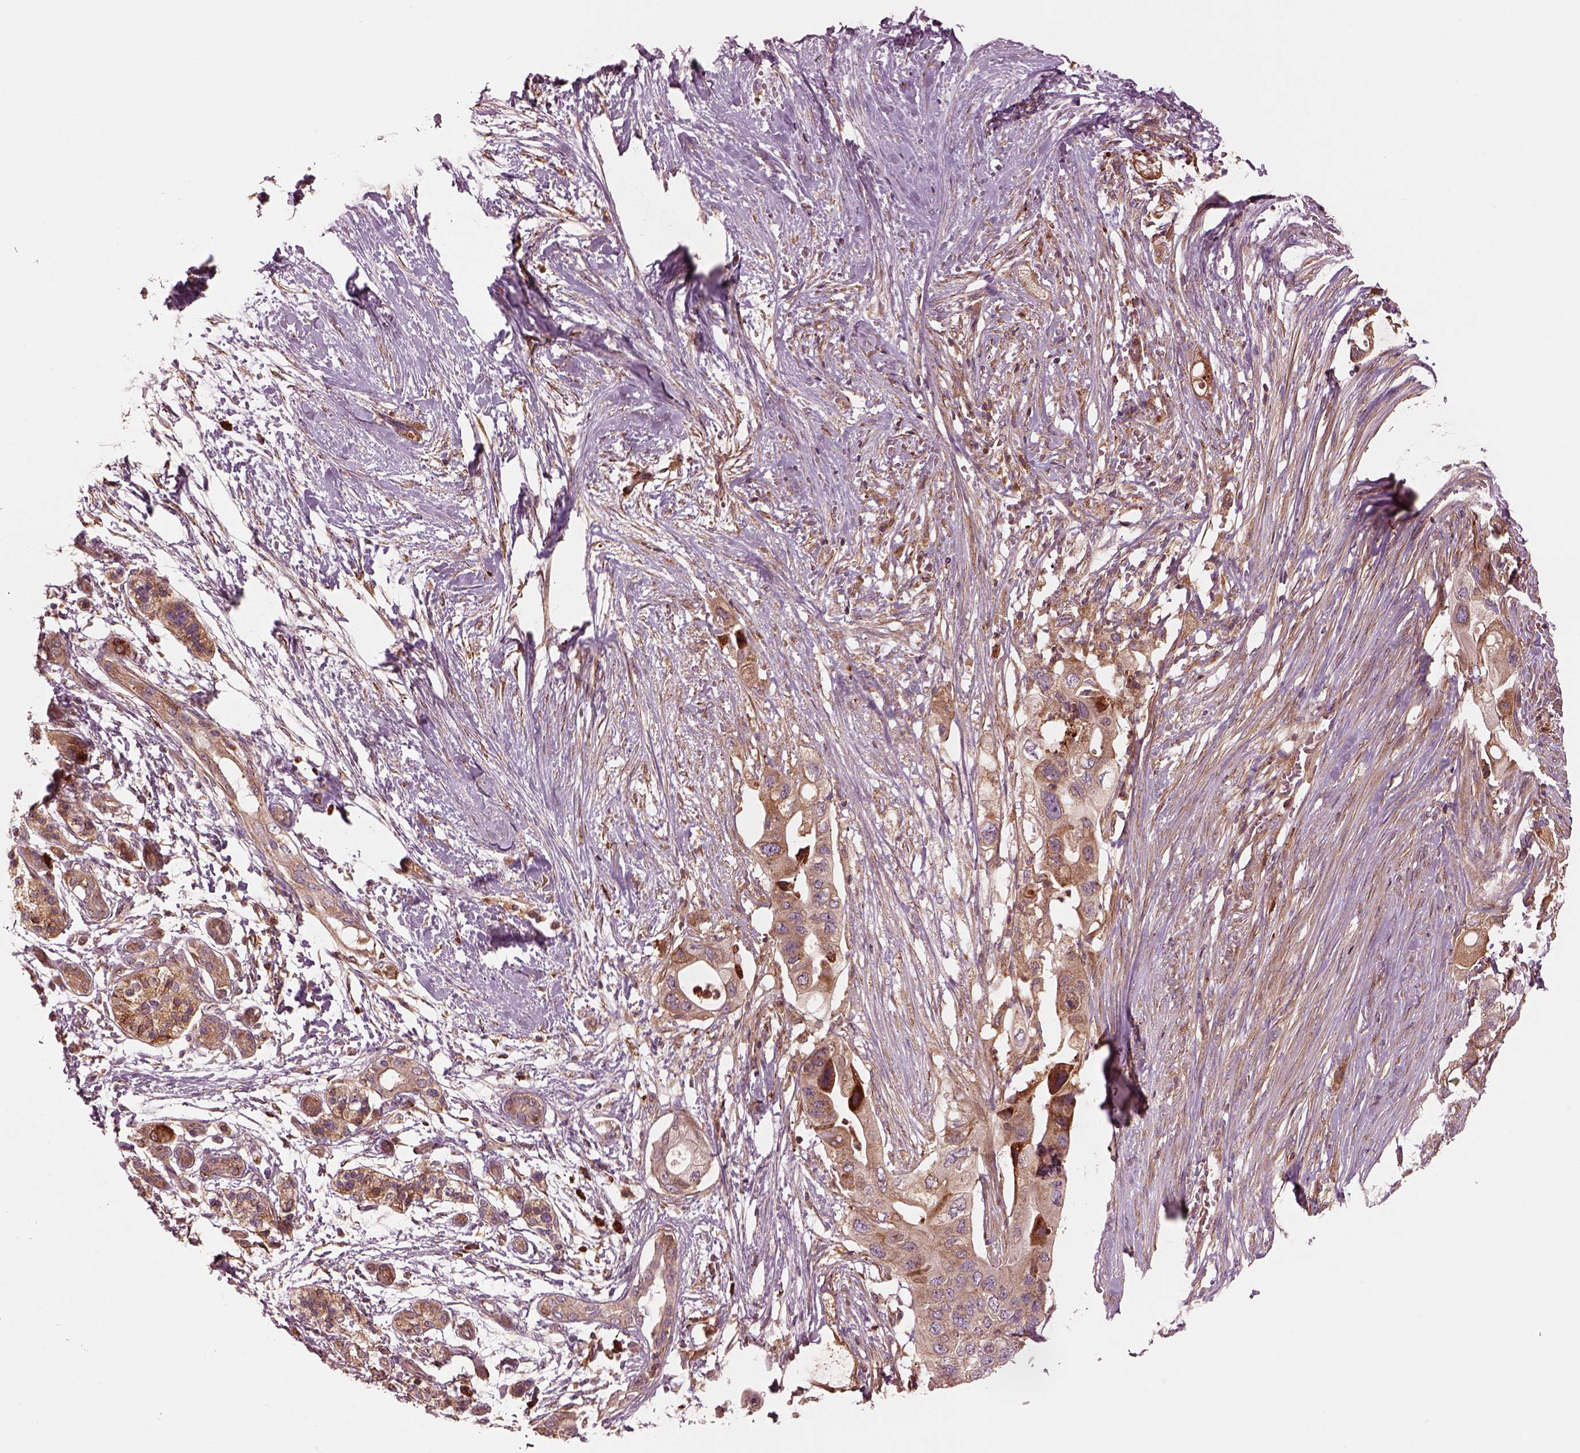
{"staining": {"intensity": "strong", "quantity": "25%-75%", "location": "cytoplasmic/membranous"}, "tissue": "pancreatic cancer", "cell_type": "Tumor cells", "image_type": "cancer", "snomed": [{"axis": "morphology", "description": "Adenocarcinoma, NOS"}, {"axis": "topography", "description": "Pancreas"}], "caption": "A brown stain labels strong cytoplasmic/membranous positivity of a protein in pancreatic cancer (adenocarcinoma) tumor cells.", "gene": "ASCC2", "patient": {"sex": "female", "age": 72}}